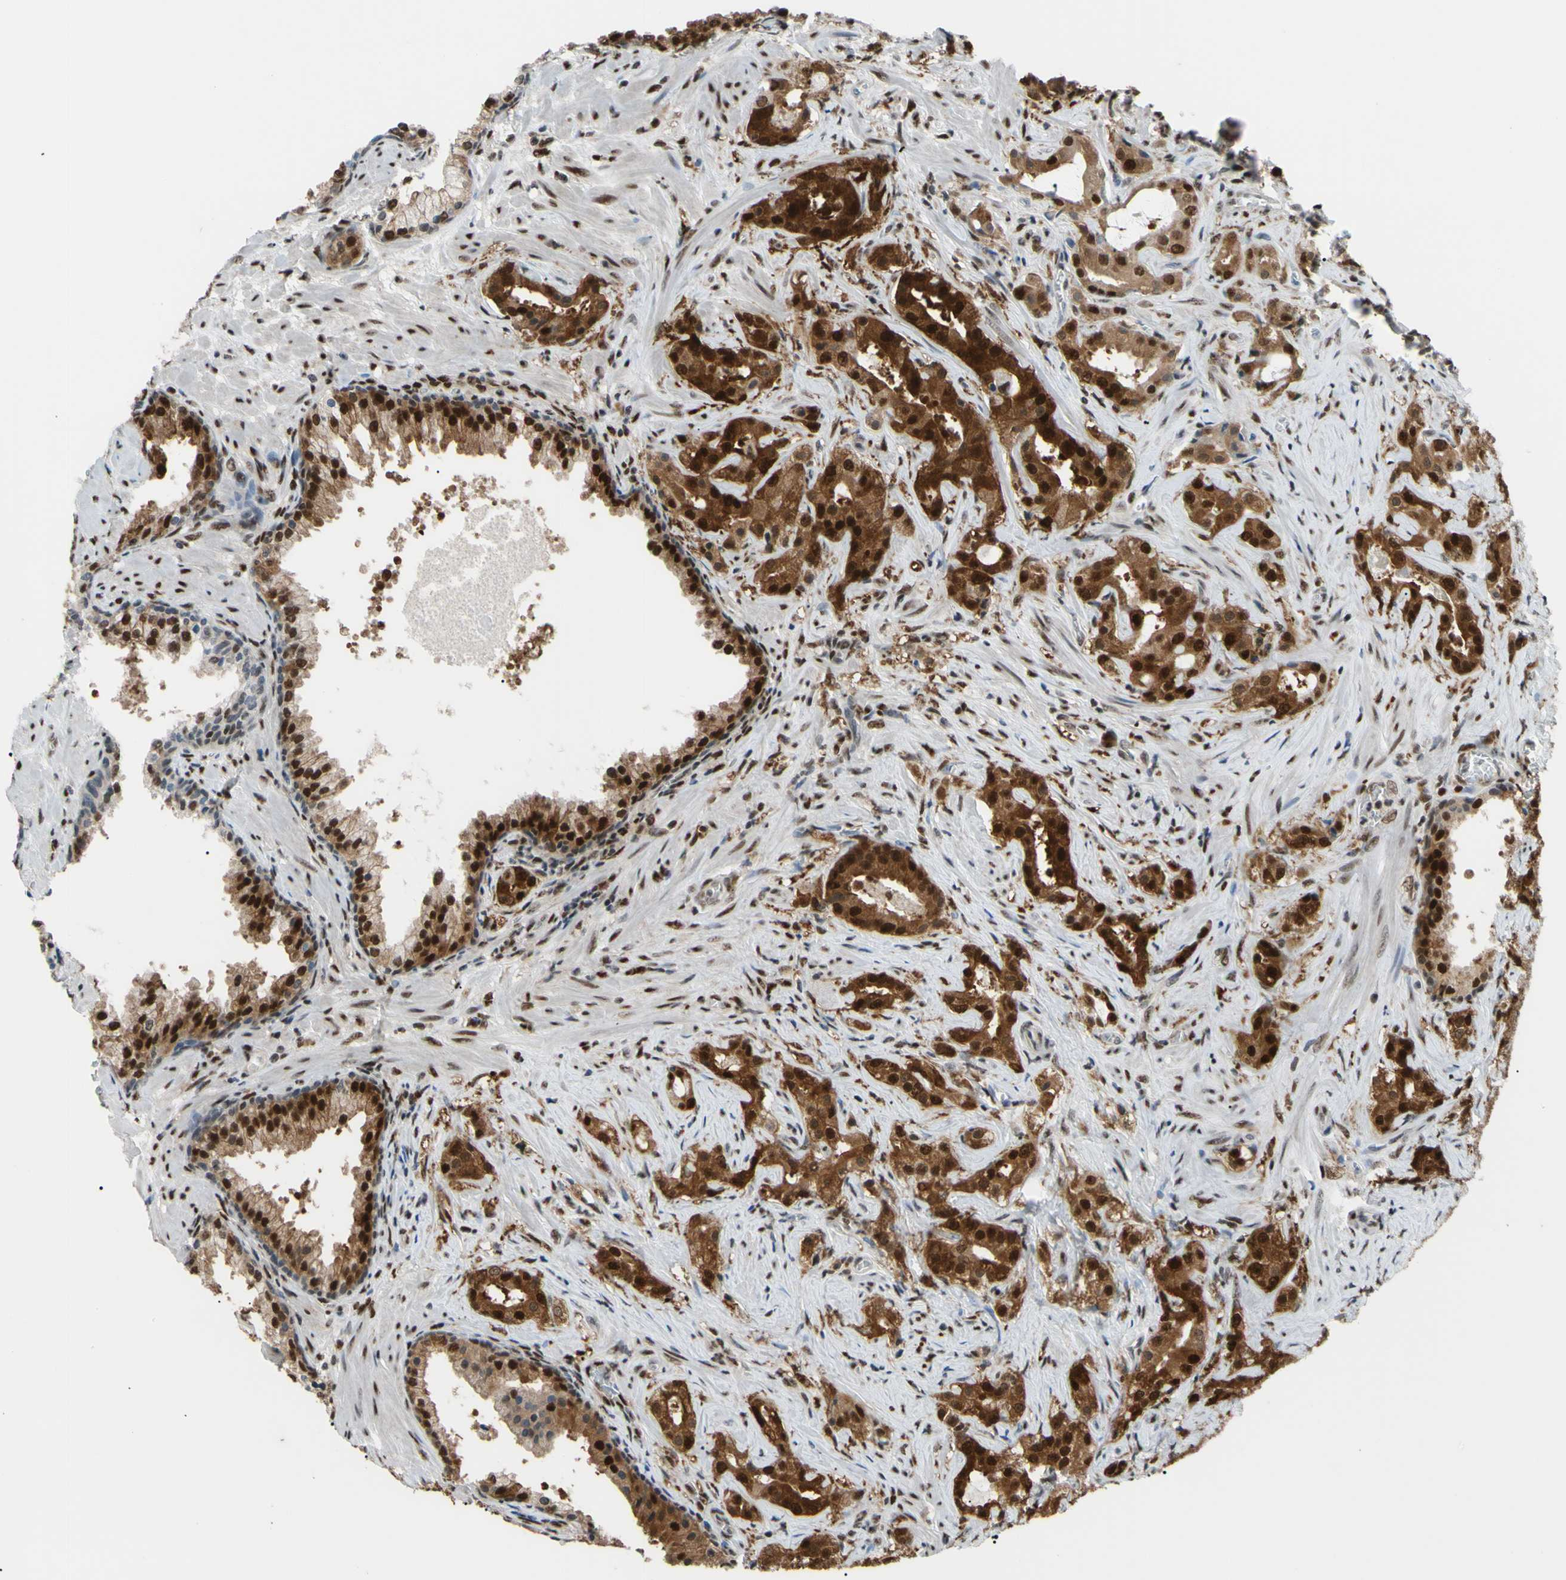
{"staining": {"intensity": "strong", "quantity": ">75%", "location": "cytoplasmic/membranous,nuclear"}, "tissue": "prostate cancer", "cell_type": "Tumor cells", "image_type": "cancer", "snomed": [{"axis": "morphology", "description": "Adenocarcinoma, Low grade"}, {"axis": "topography", "description": "Prostate"}], "caption": "A brown stain highlights strong cytoplasmic/membranous and nuclear expression of a protein in prostate cancer (low-grade adenocarcinoma) tumor cells. (IHC, brightfield microscopy, high magnification).", "gene": "FKBP5", "patient": {"sex": "male", "age": 59}}